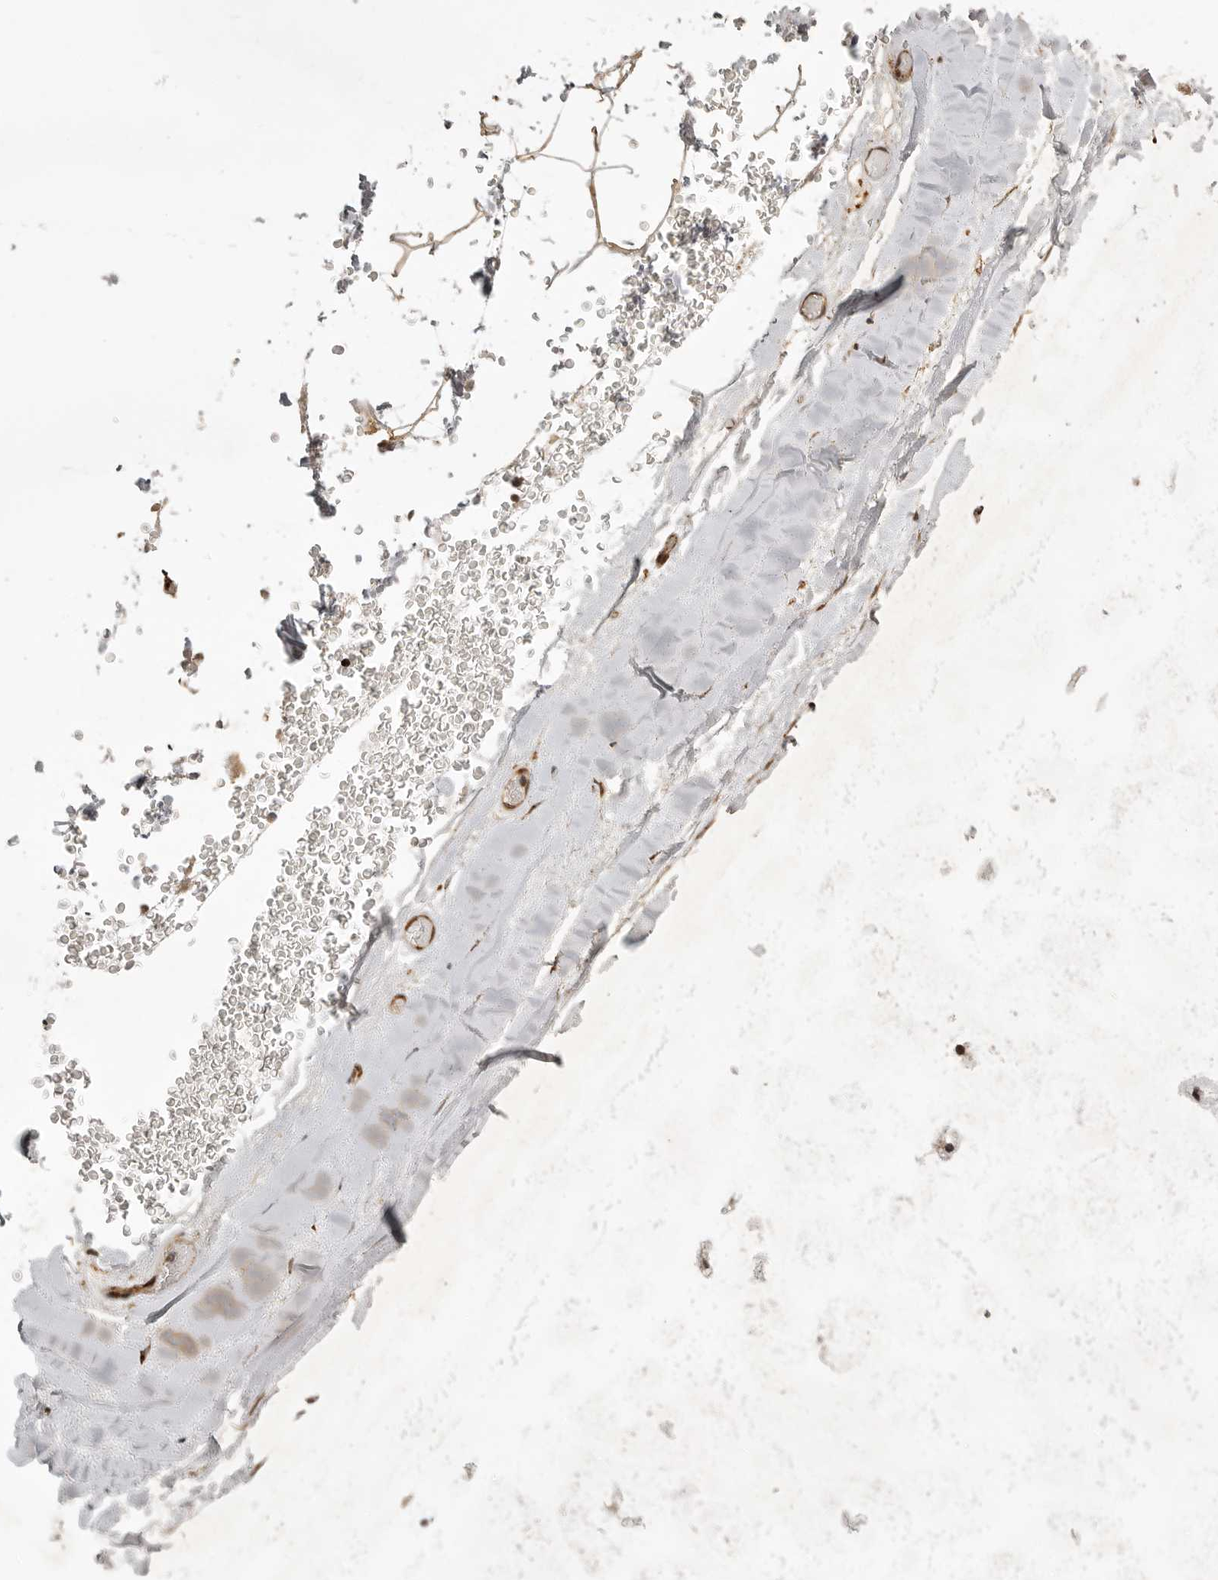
{"staining": {"intensity": "moderate", "quantity": "25%-75%", "location": "cytoplasmic/membranous"}, "tissue": "adipose tissue", "cell_type": "Adipocytes", "image_type": "normal", "snomed": [{"axis": "morphology", "description": "Normal tissue, NOS"}, {"axis": "topography", "description": "Bronchus"}], "caption": "Protein expression analysis of normal human adipose tissue reveals moderate cytoplasmic/membranous positivity in approximately 25%-75% of adipocytes. Immunohistochemistry (ihc) stains the protein in brown and the nuclei are stained blue.", "gene": "NARS2", "patient": {"sex": "male", "age": 66}}